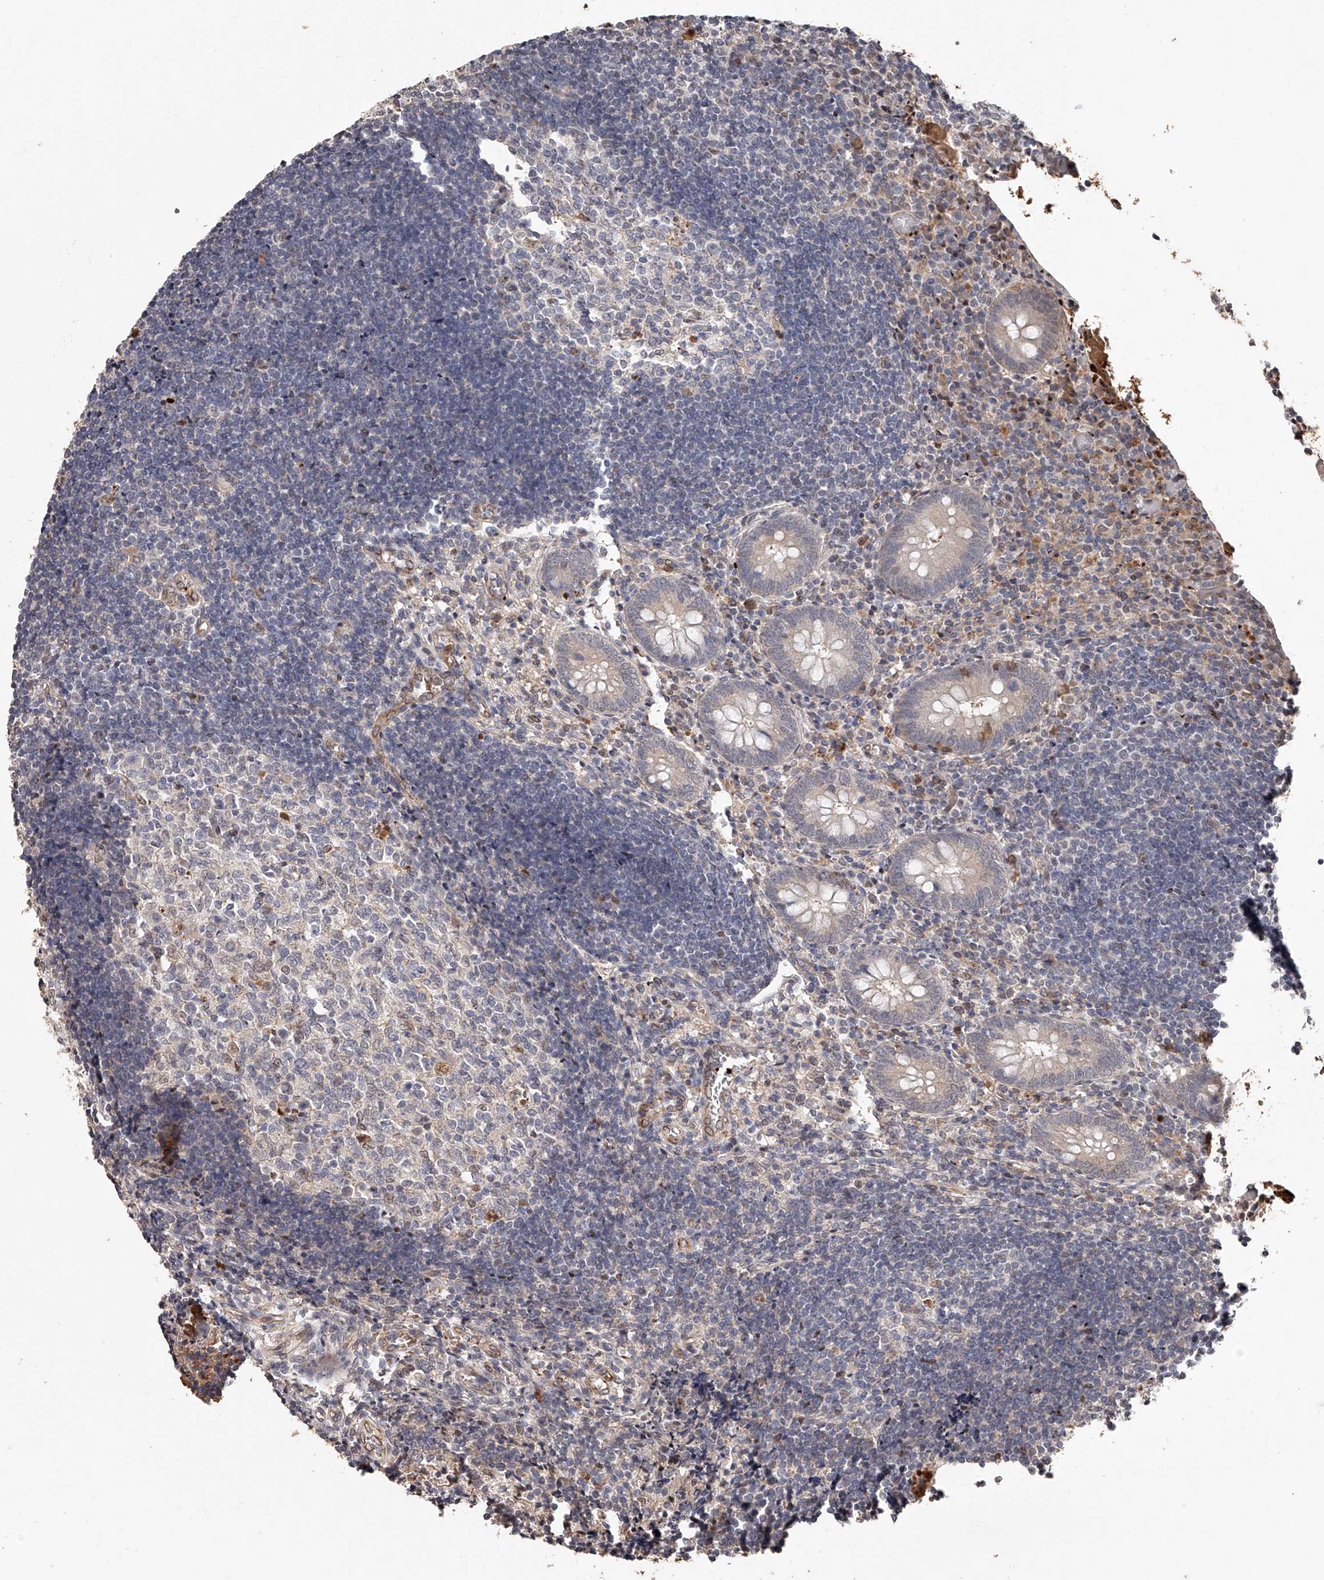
{"staining": {"intensity": "moderate", "quantity": "25%-75%", "location": "cytoplasmic/membranous,nuclear"}, "tissue": "appendix", "cell_type": "Glandular cells", "image_type": "normal", "snomed": [{"axis": "morphology", "description": "Normal tissue, NOS"}, {"axis": "topography", "description": "Appendix"}], "caption": "Protein staining of unremarkable appendix exhibits moderate cytoplasmic/membranous,nuclear staining in about 25%-75% of glandular cells.", "gene": "URGCP", "patient": {"sex": "female", "age": 17}}